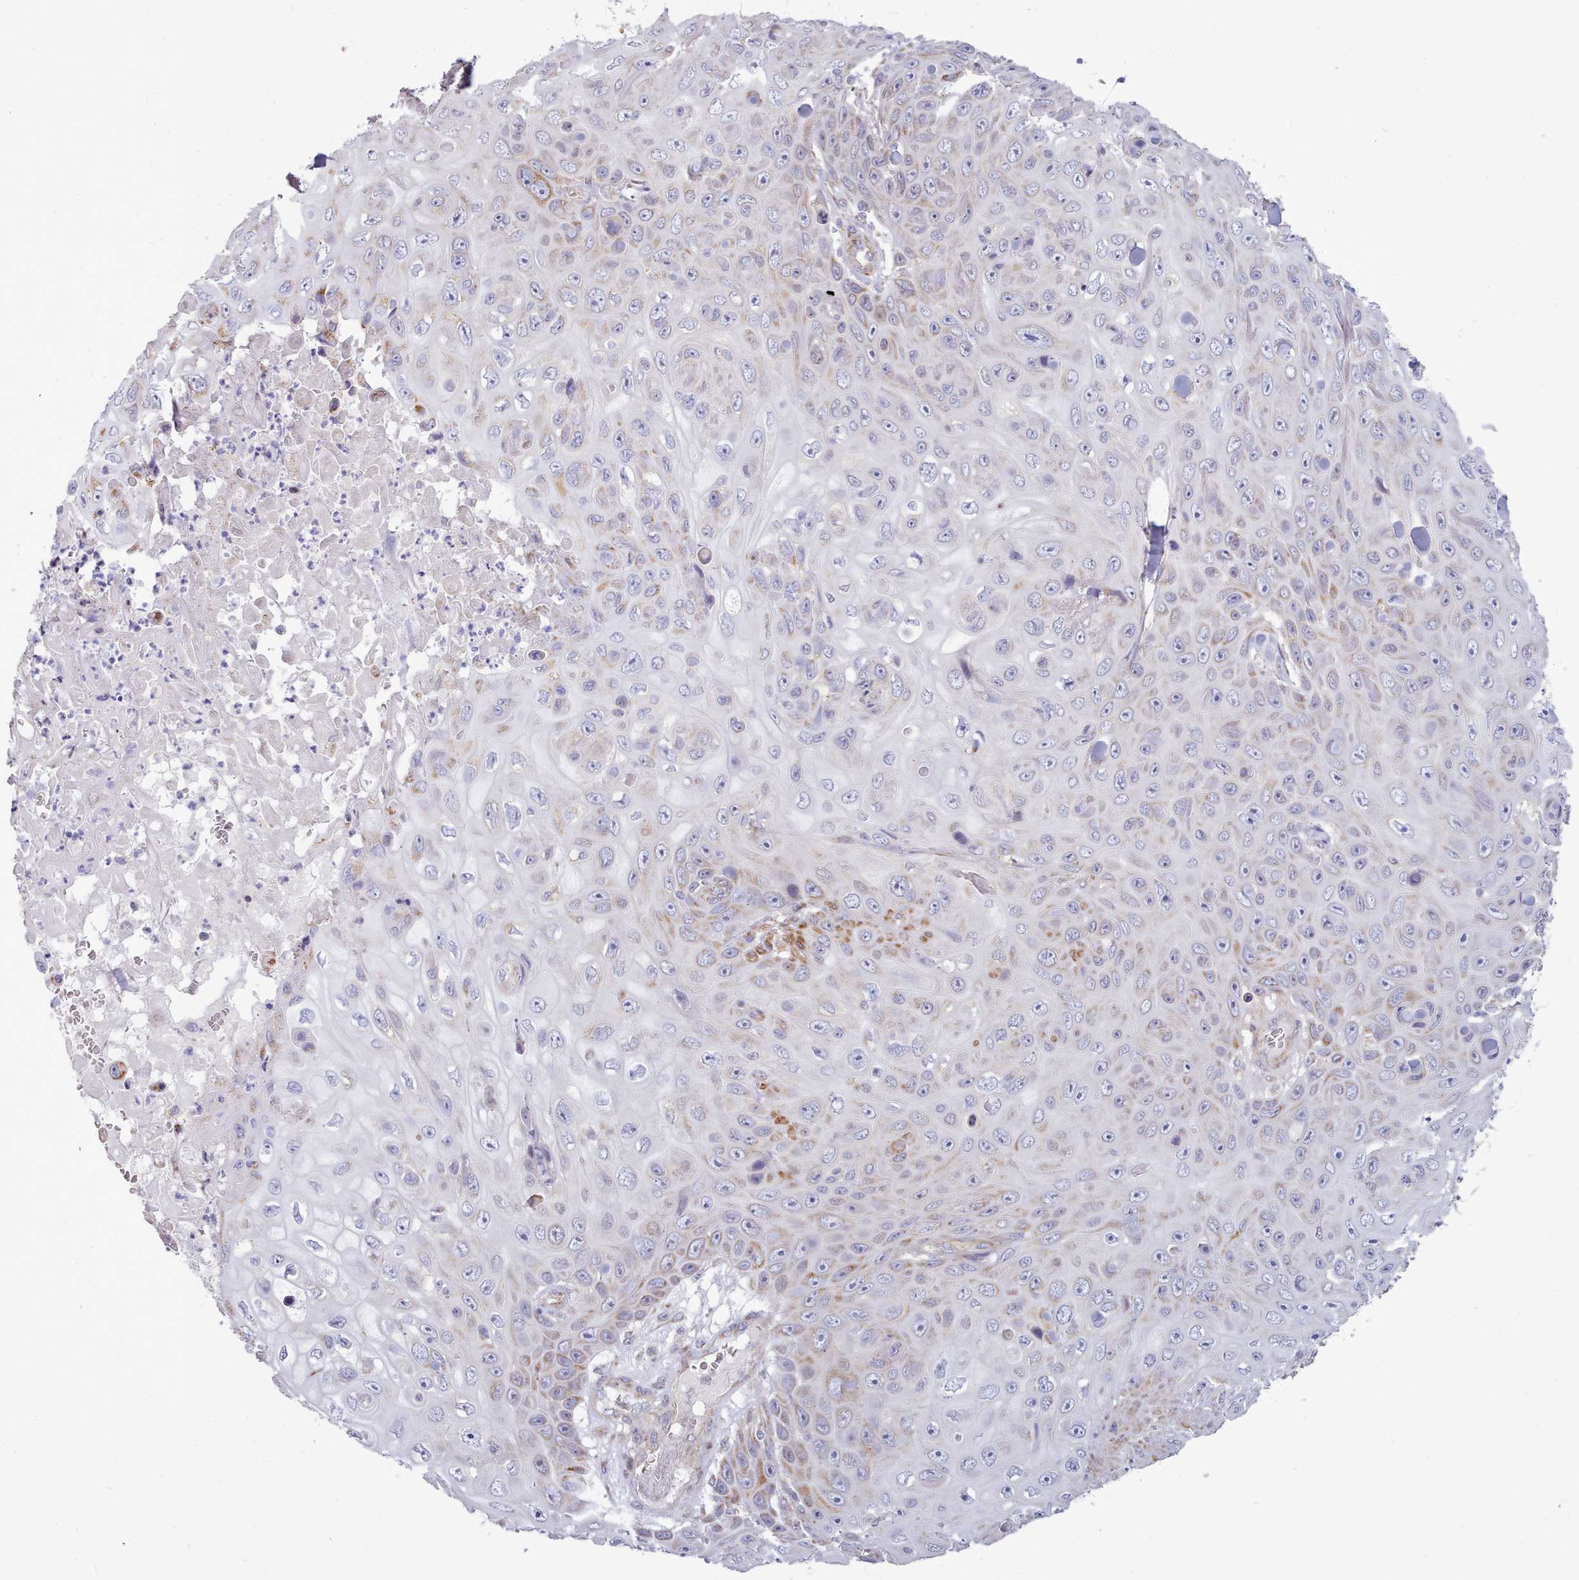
{"staining": {"intensity": "moderate", "quantity": "<25%", "location": "cytoplasmic/membranous"}, "tissue": "skin cancer", "cell_type": "Tumor cells", "image_type": "cancer", "snomed": [{"axis": "morphology", "description": "Squamous cell carcinoma, NOS"}, {"axis": "topography", "description": "Skin"}], "caption": "Immunohistochemistry (IHC) of skin cancer (squamous cell carcinoma) exhibits low levels of moderate cytoplasmic/membranous expression in approximately <25% of tumor cells.", "gene": "MRPL21", "patient": {"sex": "male", "age": 82}}